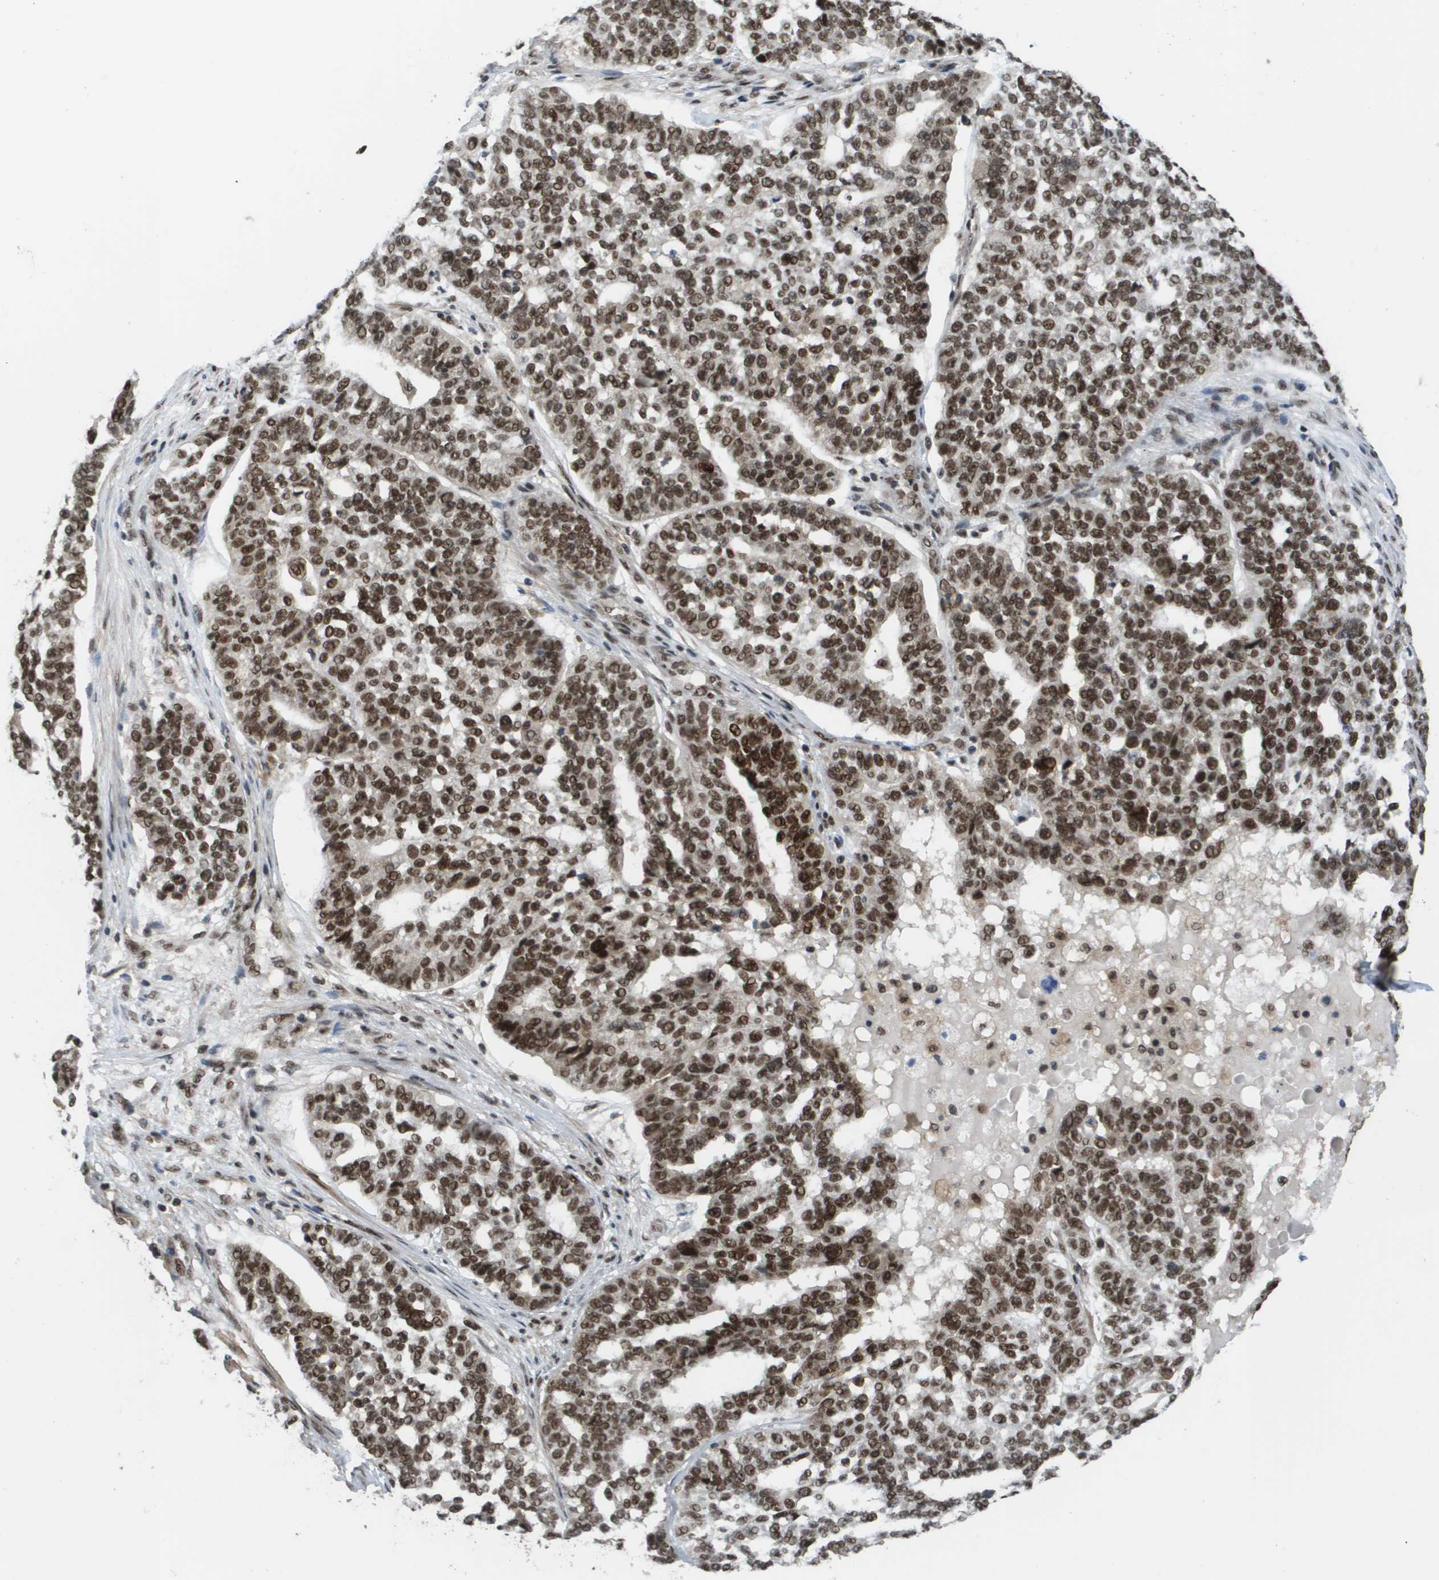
{"staining": {"intensity": "strong", "quantity": ">75%", "location": "nuclear"}, "tissue": "ovarian cancer", "cell_type": "Tumor cells", "image_type": "cancer", "snomed": [{"axis": "morphology", "description": "Cystadenocarcinoma, serous, NOS"}, {"axis": "topography", "description": "Ovary"}], "caption": "A high-resolution photomicrograph shows immunohistochemistry (IHC) staining of ovarian serous cystadenocarcinoma, which displays strong nuclear staining in about >75% of tumor cells. (IHC, brightfield microscopy, high magnification).", "gene": "PRCC", "patient": {"sex": "female", "age": 59}}